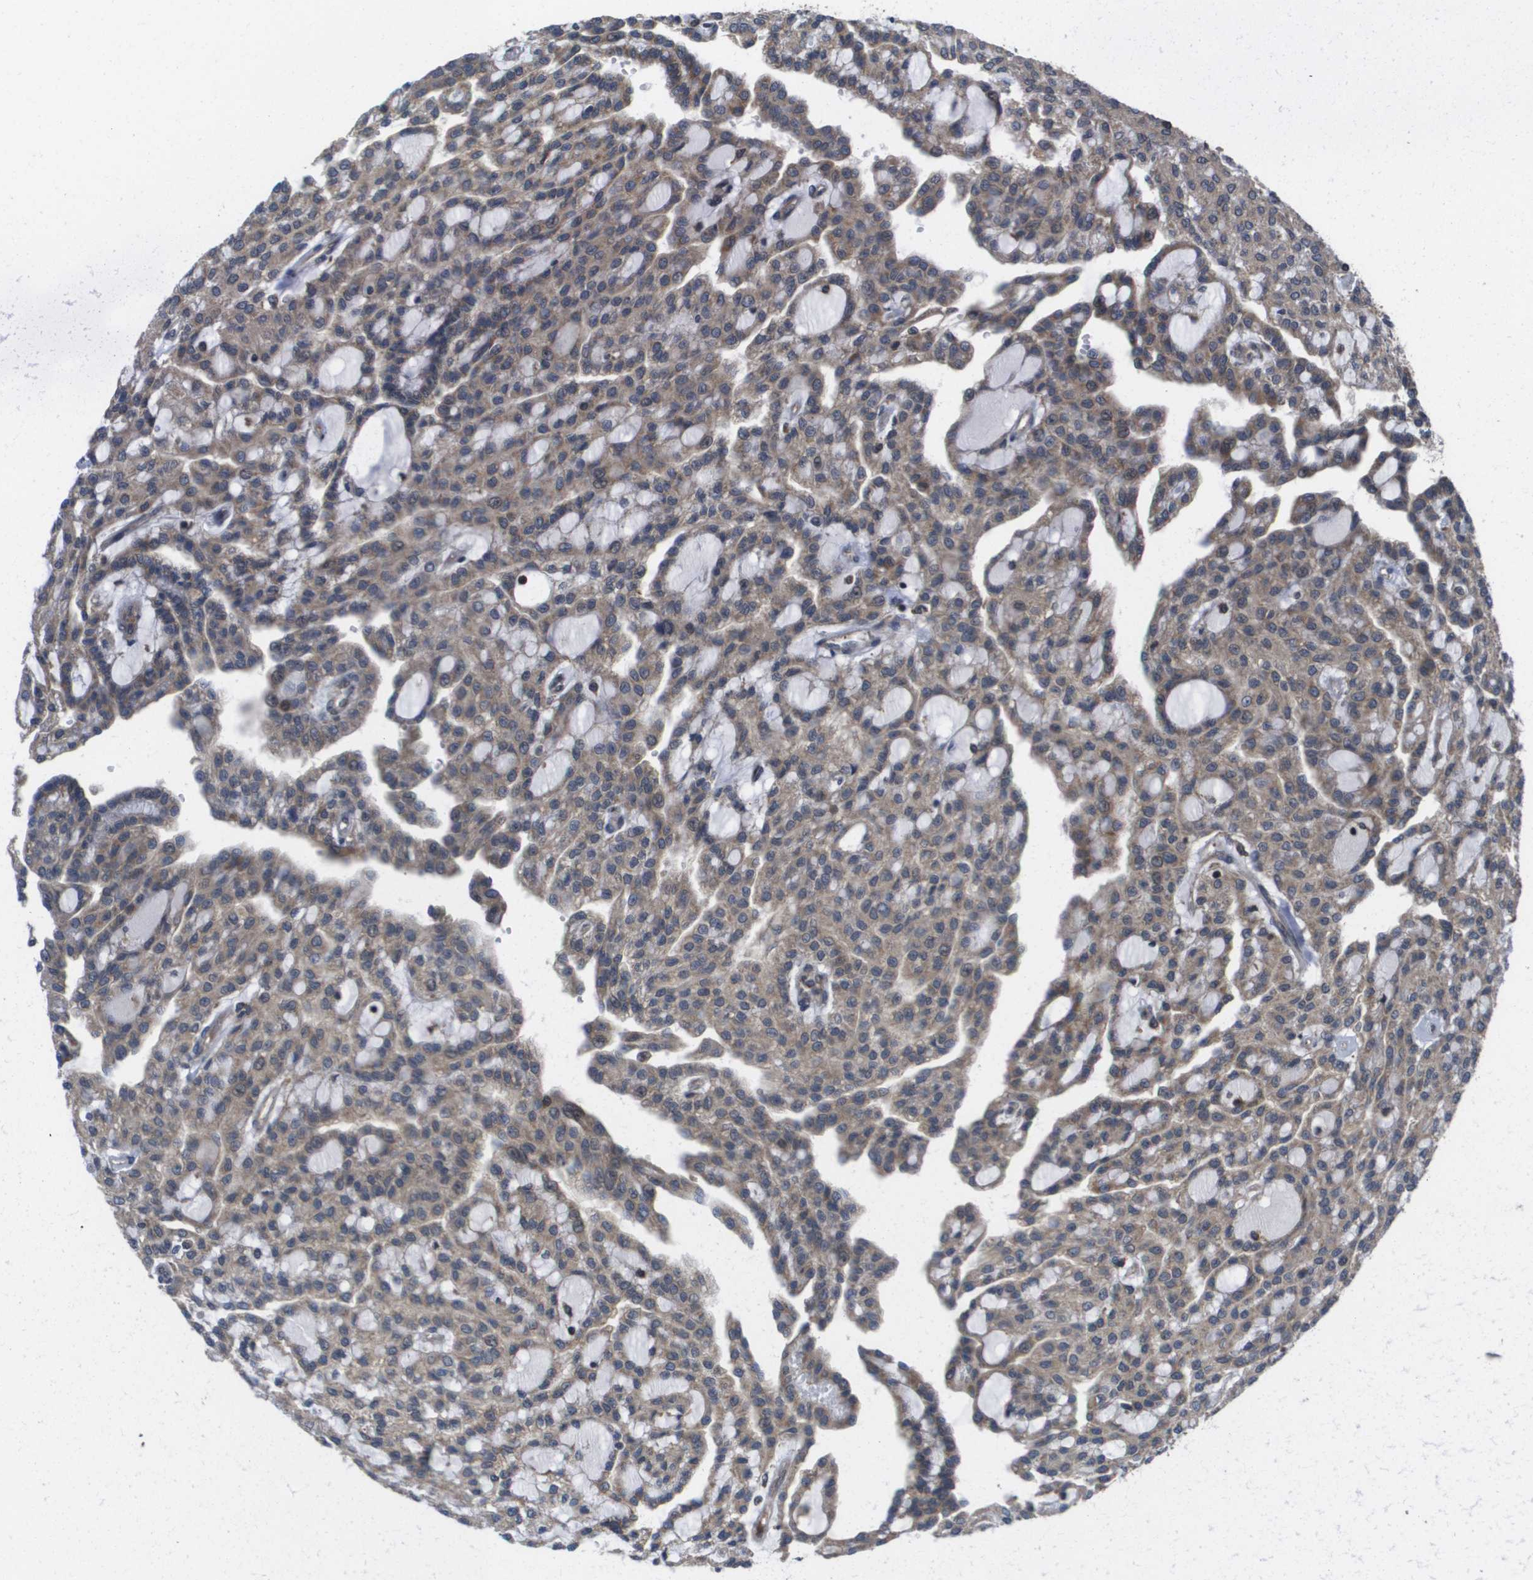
{"staining": {"intensity": "weak", "quantity": ">75%", "location": "cytoplasmic/membranous"}, "tissue": "renal cancer", "cell_type": "Tumor cells", "image_type": "cancer", "snomed": [{"axis": "morphology", "description": "Adenocarcinoma, NOS"}, {"axis": "topography", "description": "Kidney"}], "caption": "Immunohistochemical staining of renal cancer (adenocarcinoma) exhibits weak cytoplasmic/membranous protein positivity in about >75% of tumor cells.", "gene": "RBM38", "patient": {"sex": "male", "age": 63}}